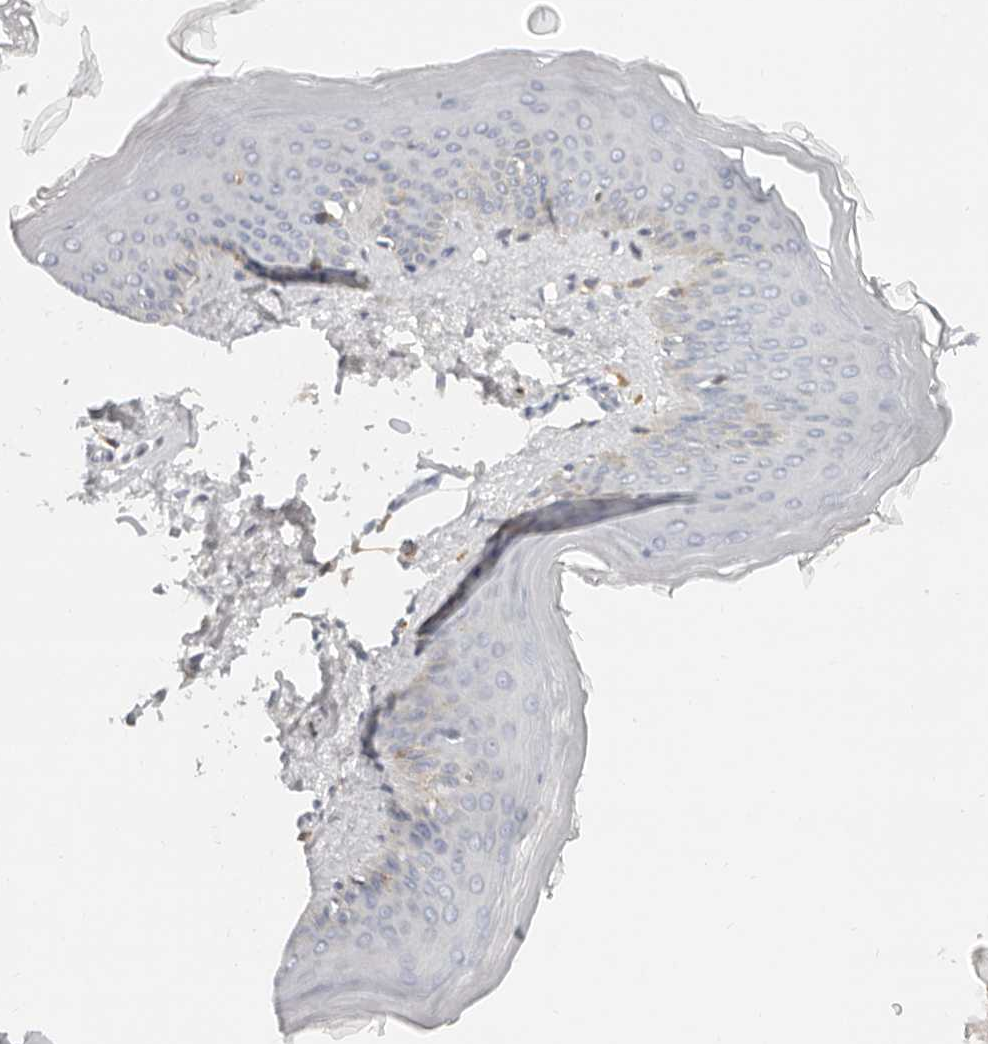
{"staining": {"intensity": "negative", "quantity": "none", "location": "none"}, "tissue": "skin", "cell_type": "Fibroblasts", "image_type": "normal", "snomed": [{"axis": "morphology", "description": "Normal tissue, NOS"}, {"axis": "topography", "description": "Skin"}], "caption": "Fibroblasts show no significant protein positivity in normal skin. The staining is performed using DAB (3,3'-diaminobenzidine) brown chromogen with nuclei counter-stained in using hematoxylin.", "gene": "NIBAN1", "patient": {"sex": "female", "age": 27}}